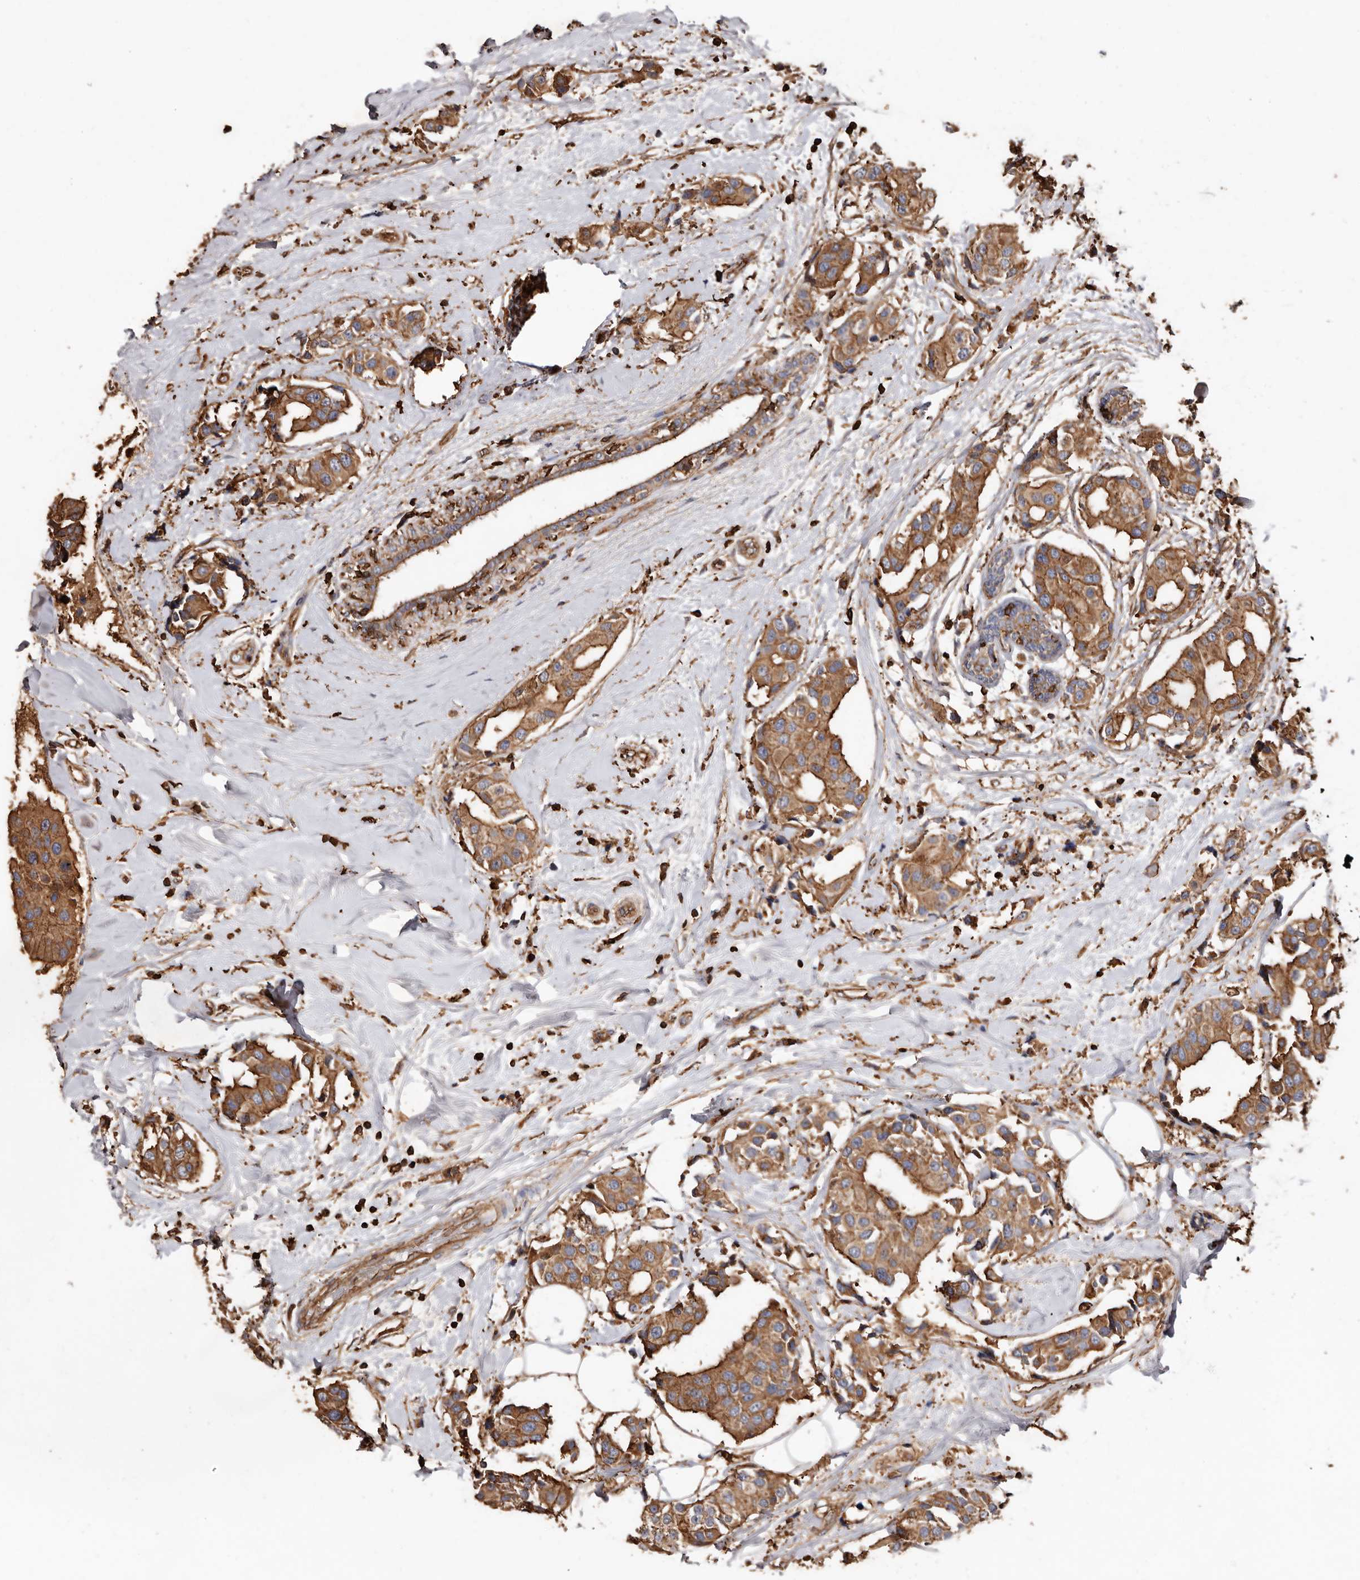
{"staining": {"intensity": "moderate", "quantity": ">75%", "location": "cytoplasmic/membranous"}, "tissue": "breast cancer", "cell_type": "Tumor cells", "image_type": "cancer", "snomed": [{"axis": "morphology", "description": "Normal tissue, NOS"}, {"axis": "morphology", "description": "Duct carcinoma"}, {"axis": "topography", "description": "Breast"}], "caption": "Protein staining shows moderate cytoplasmic/membranous positivity in approximately >75% of tumor cells in breast cancer. The staining is performed using DAB (3,3'-diaminobenzidine) brown chromogen to label protein expression. The nuclei are counter-stained blue using hematoxylin.", "gene": "COQ8B", "patient": {"sex": "female", "age": 39}}